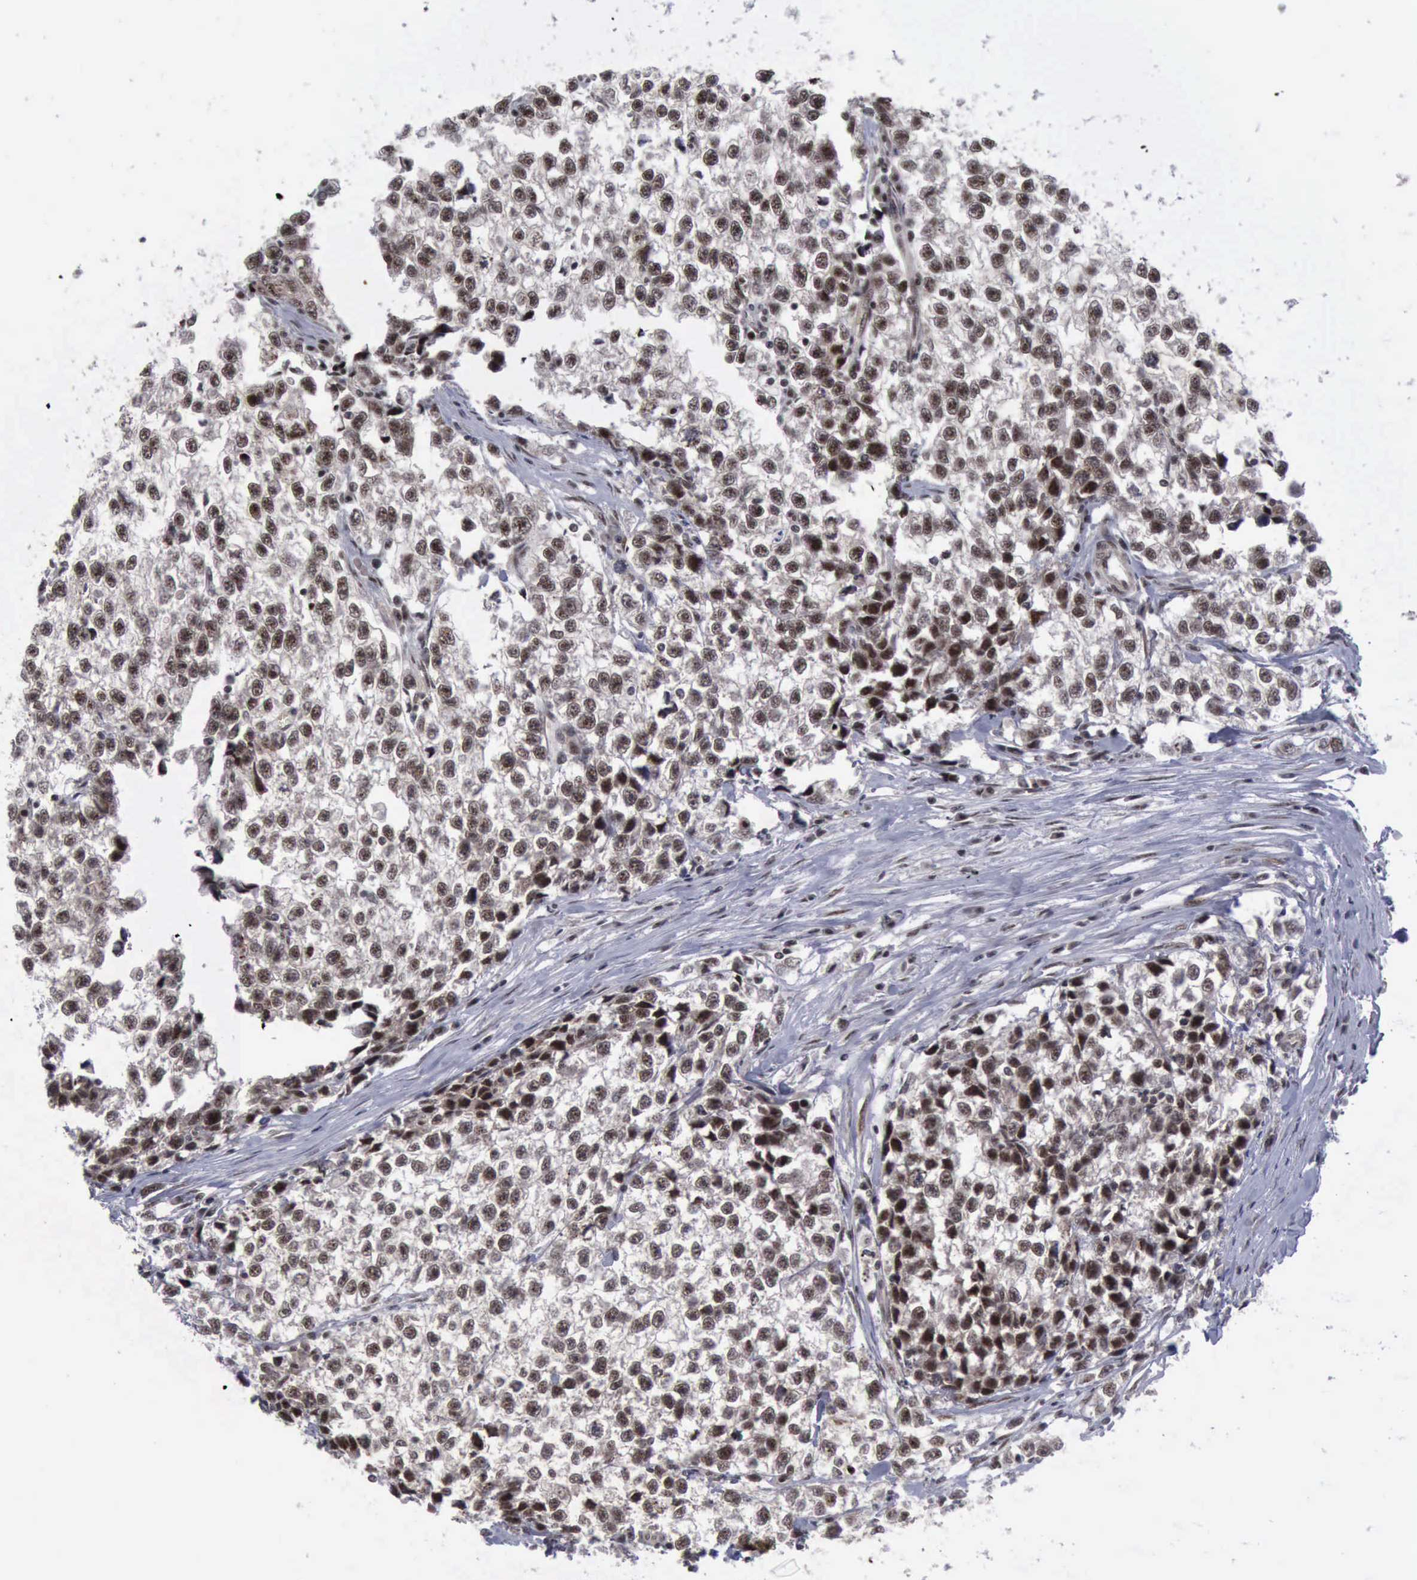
{"staining": {"intensity": "moderate", "quantity": ">75%", "location": "cytoplasmic/membranous,nuclear"}, "tissue": "testis cancer", "cell_type": "Tumor cells", "image_type": "cancer", "snomed": [{"axis": "morphology", "description": "Seminoma, NOS"}, {"axis": "morphology", "description": "Carcinoma, Embryonal, NOS"}, {"axis": "topography", "description": "Testis"}], "caption": "Immunohistochemistry (IHC) of human testis cancer displays medium levels of moderate cytoplasmic/membranous and nuclear staining in about >75% of tumor cells. (DAB (3,3'-diaminobenzidine) IHC, brown staining for protein, blue staining for nuclei).", "gene": "ATM", "patient": {"sex": "male", "age": 30}}